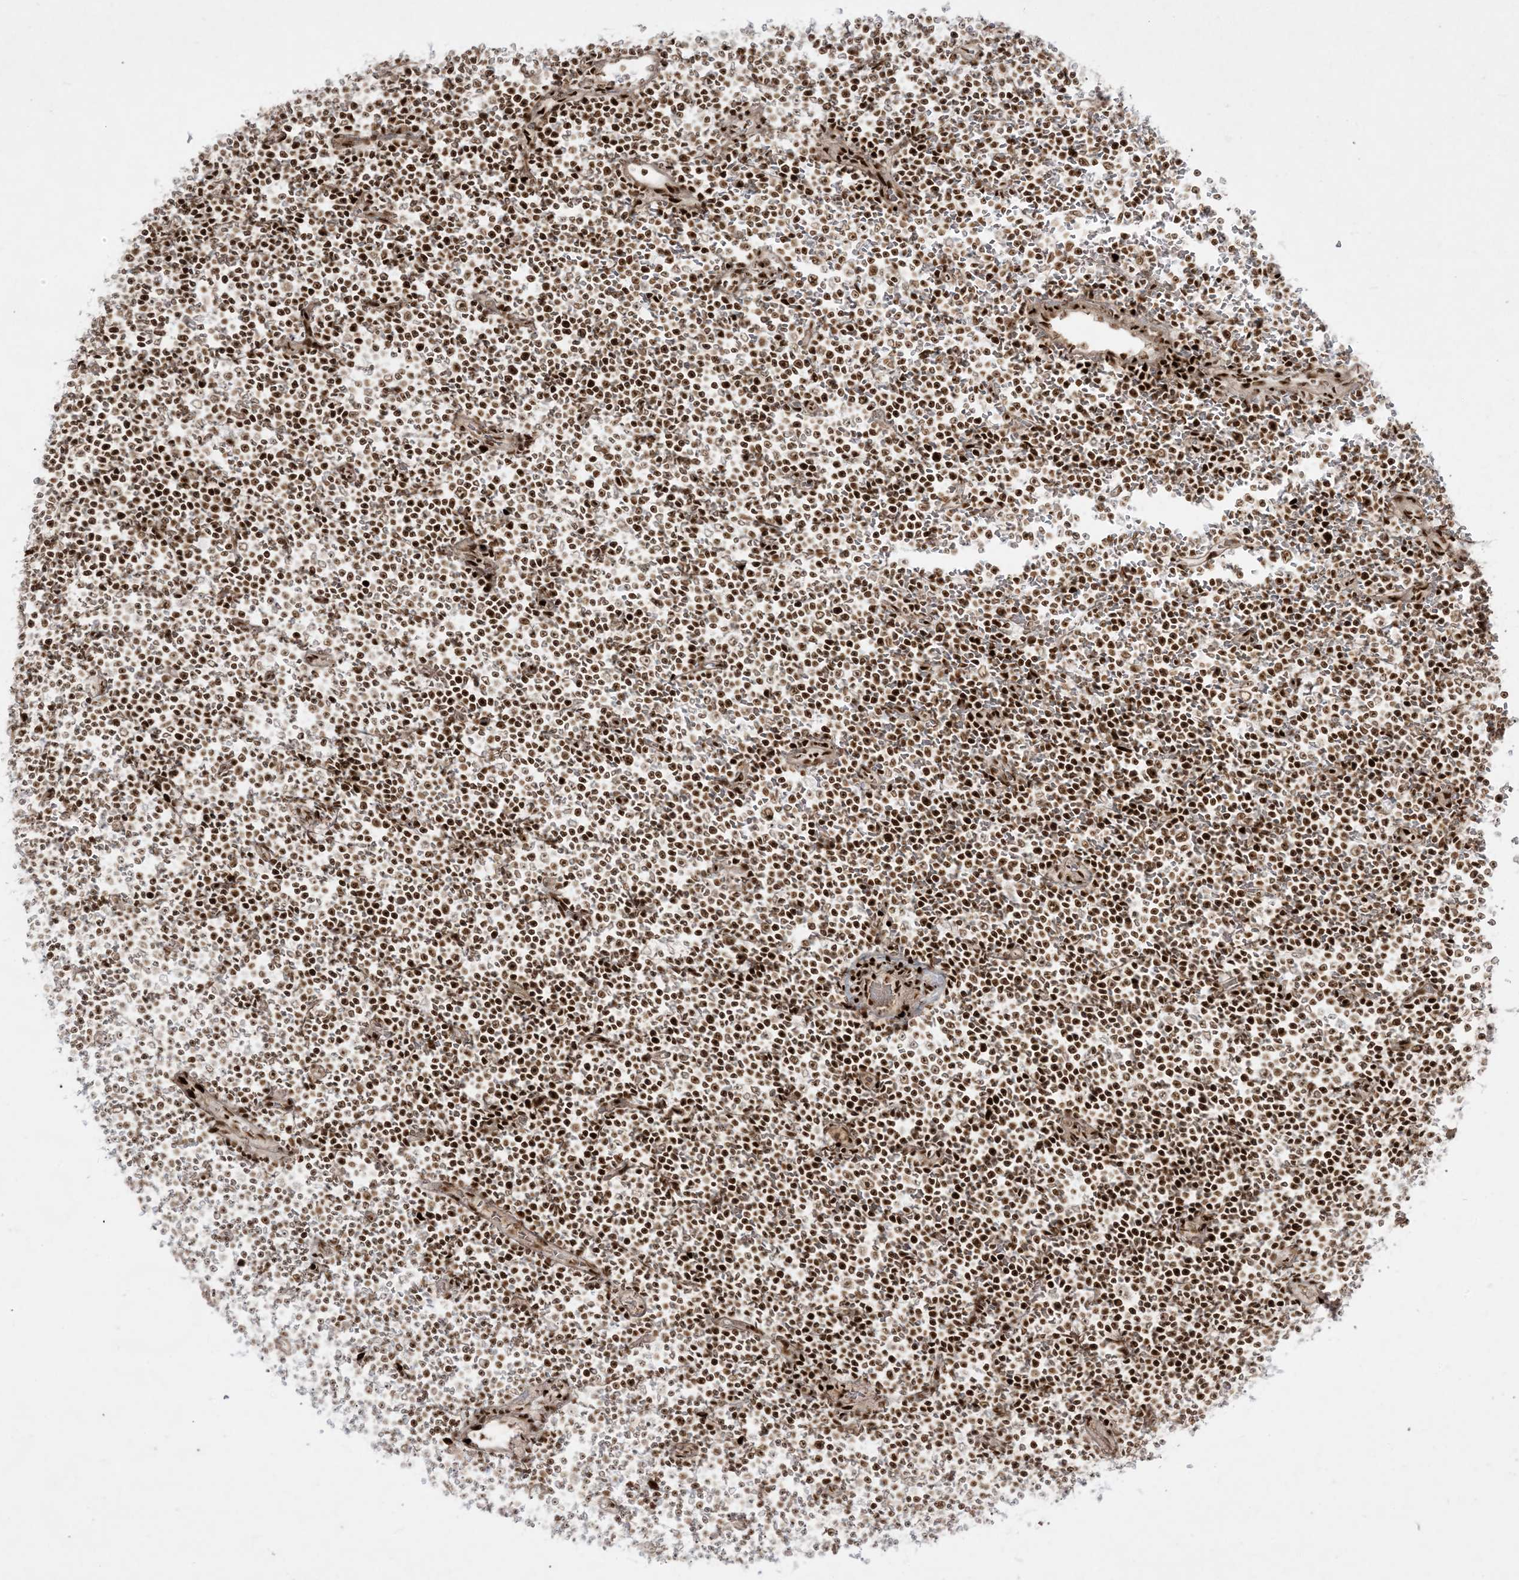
{"staining": {"intensity": "strong", "quantity": ">75%", "location": "nuclear"}, "tissue": "lymphoma", "cell_type": "Tumor cells", "image_type": "cancer", "snomed": [{"axis": "morphology", "description": "Malignant lymphoma, non-Hodgkin's type, Low grade"}, {"axis": "topography", "description": "Lymph node"}], "caption": "Immunohistochemical staining of lymphoma shows high levels of strong nuclear protein positivity in approximately >75% of tumor cells.", "gene": "RBM10", "patient": {"sex": "female", "age": 67}}